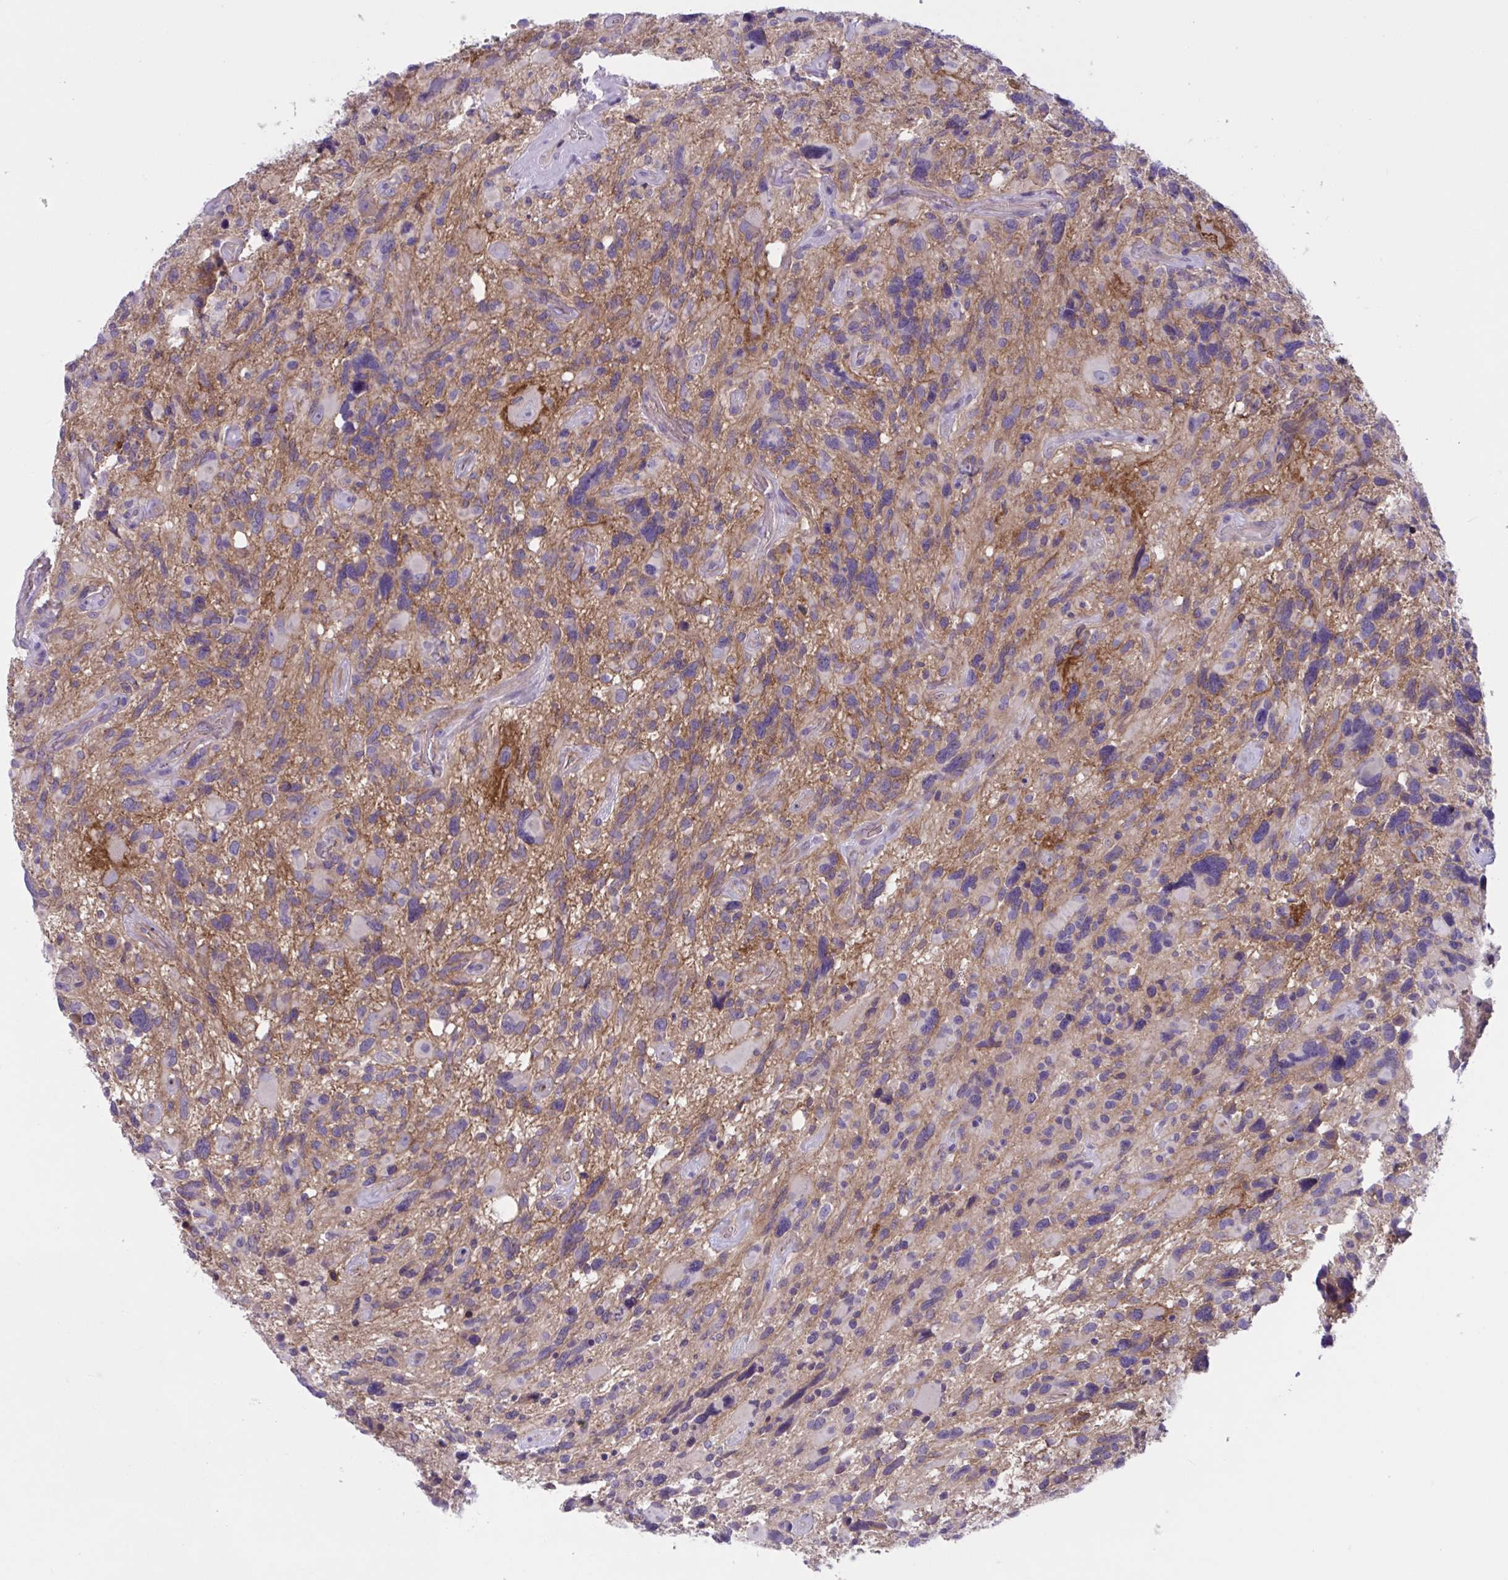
{"staining": {"intensity": "weak", "quantity": "25%-75%", "location": "cytoplasmic/membranous"}, "tissue": "glioma", "cell_type": "Tumor cells", "image_type": "cancer", "snomed": [{"axis": "morphology", "description": "Glioma, malignant, High grade"}, {"axis": "topography", "description": "Brain"}], "caption": "Immunohistochemical staining of human malignant glioma (high-grade) exhibits low levels of weak cytoplasmic/membranous protein staining in about 25%-75% of tumor cells.", "gene": "TTC7B", "patient": {"sex": "male", "age": 49}}